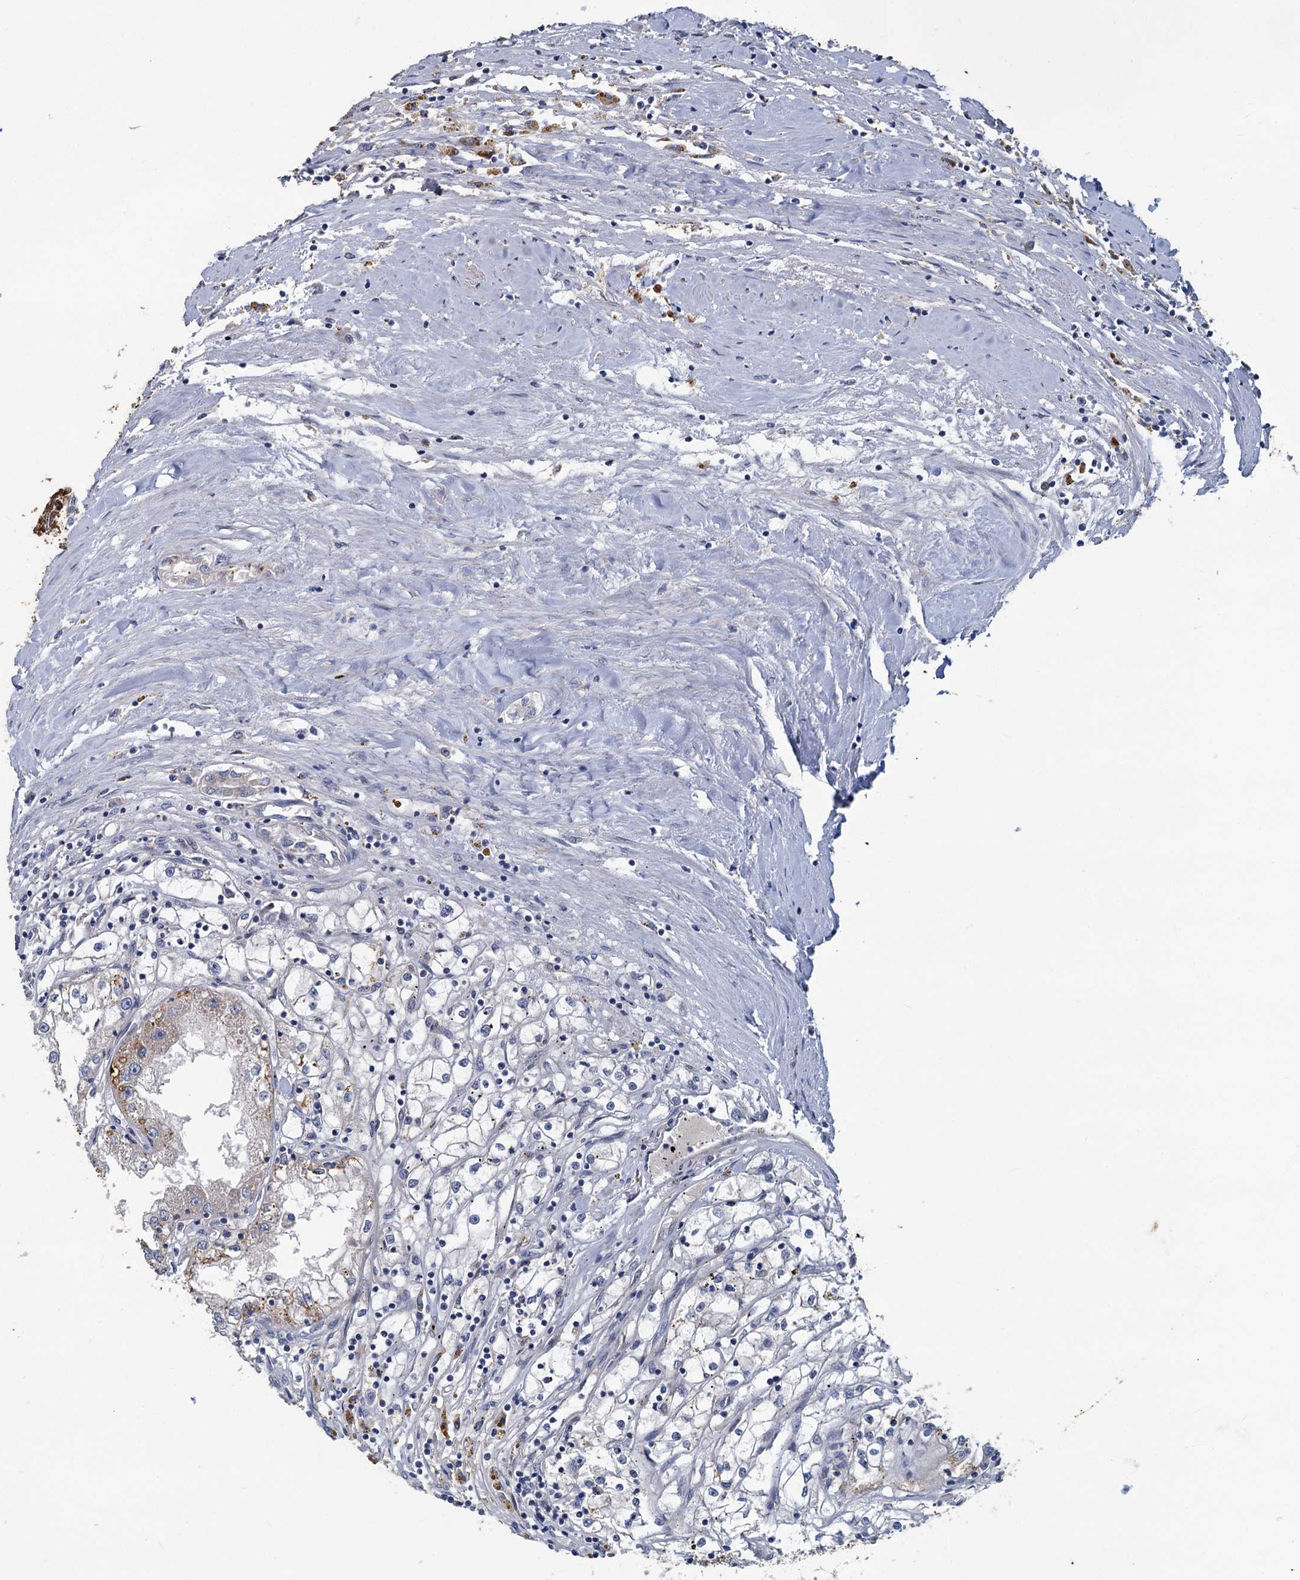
{"staining": {"intensity": "moderate", "quantity": "25%-75%", "location": "cytoplasmic/membranous"}, "tissue": "renal cancer", "cell_type": "Tumor cells", "image_type": "cancer", "snomed": [{"axis": "morphology", "description": "Adenocarcinoma, NOS"}, {"axis": "topography", "description": "Kidney"}], "caption": "The histopathology image displays a brown stain indicating the presence of a protein in the cytoplasmic/membranous of tumor cells in renal cancer.", "gene": "SLC2A7", "patient": {"sex": "male", "age": 56}}